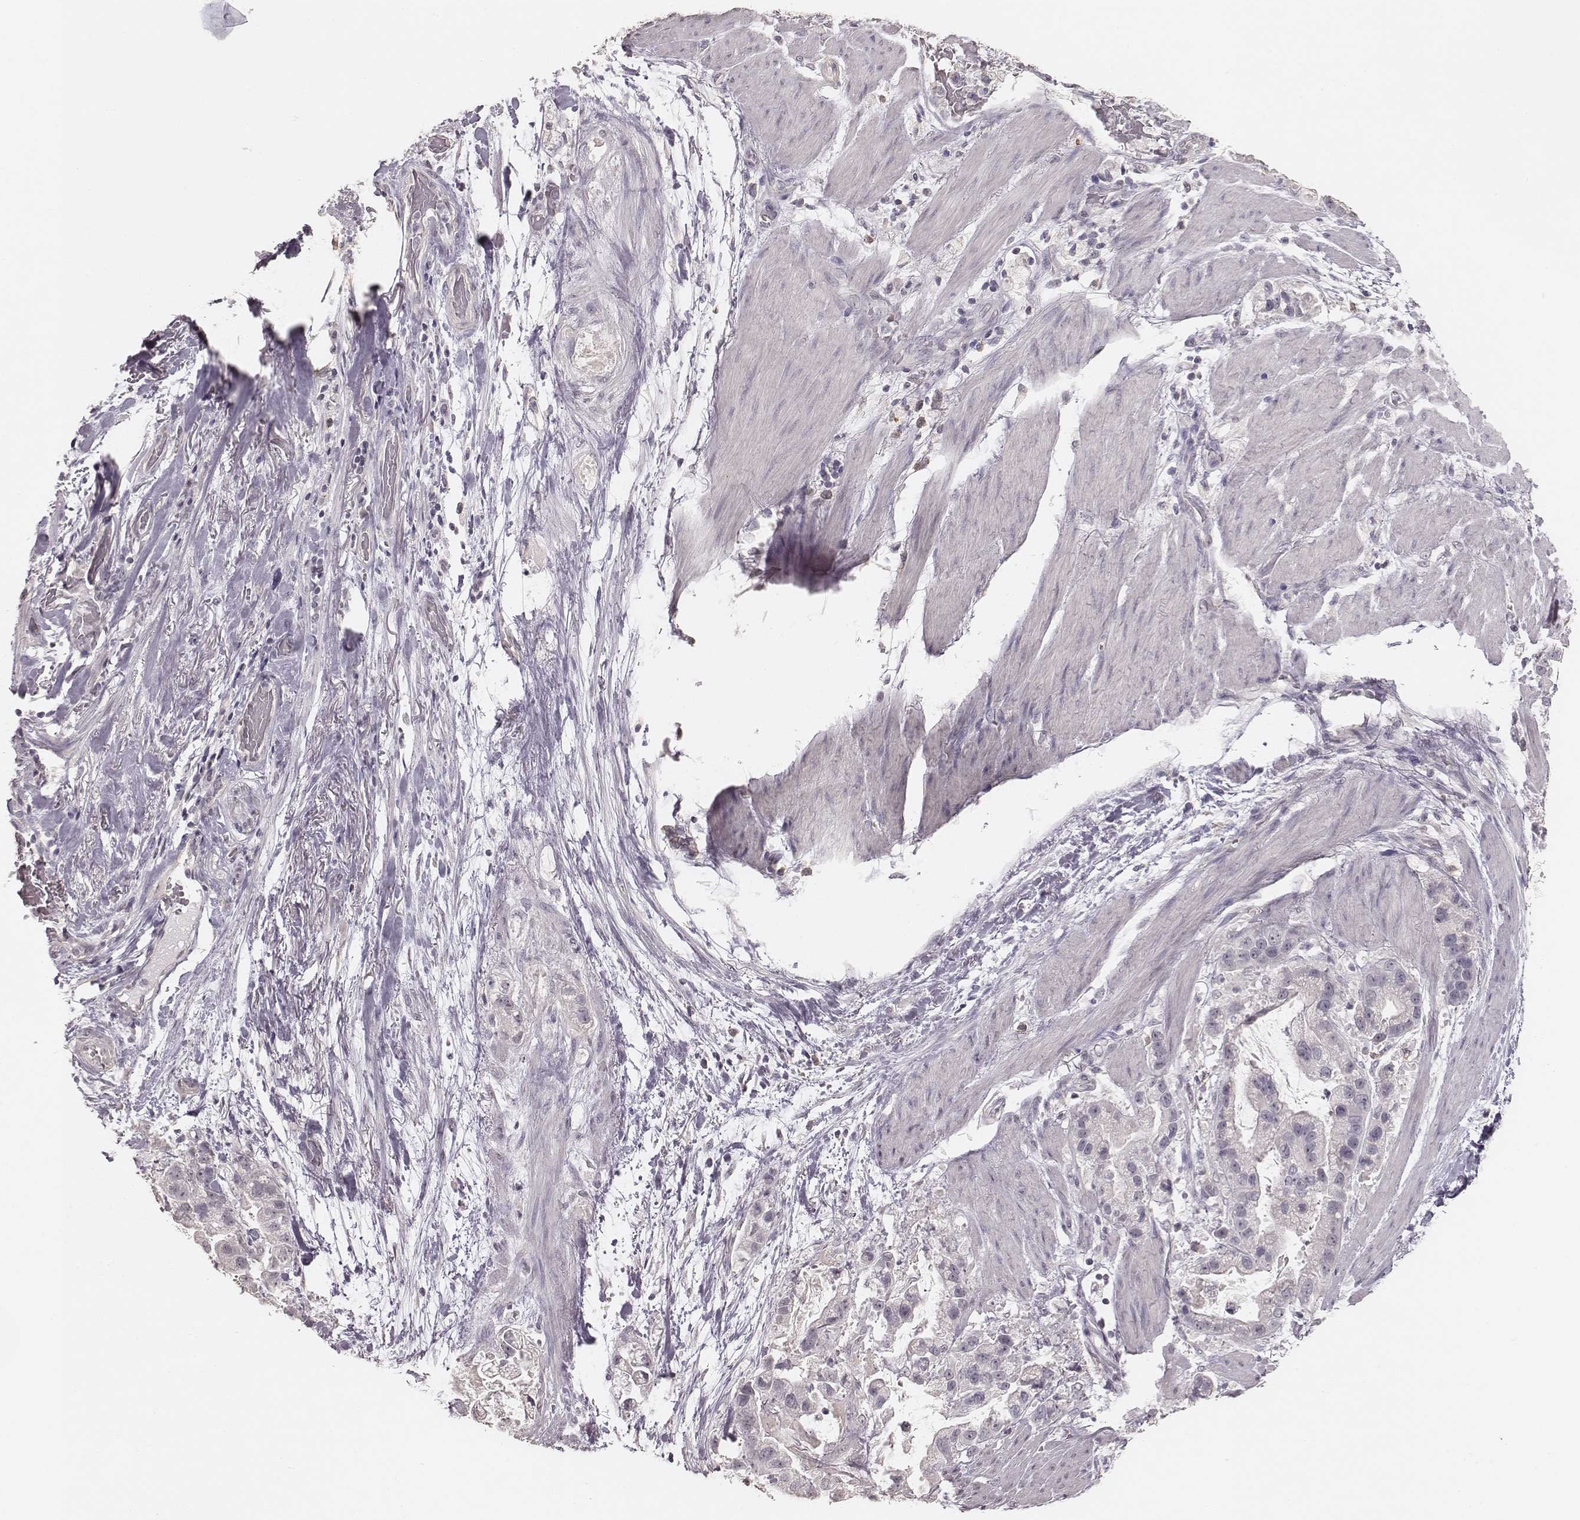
{"staining": {"intensity": "negative", "quantity": "none", "location": "none"}, "tissue": "stomach cancer", "cell_type": "Tumor cells", "image_type": "cancer", "snomed": [{"axis": "morphology", "description": "Adenocarcinoma, NOS"}, {"axis": "topography", "description": "Stomach"}], "caption": "This is an immunohistochemistry histopathology image of stomach adenocarcinoma. There is no staining in tumor cells.", "gene": "LY6K", "patient": {"sex": "male", "age": 59}}